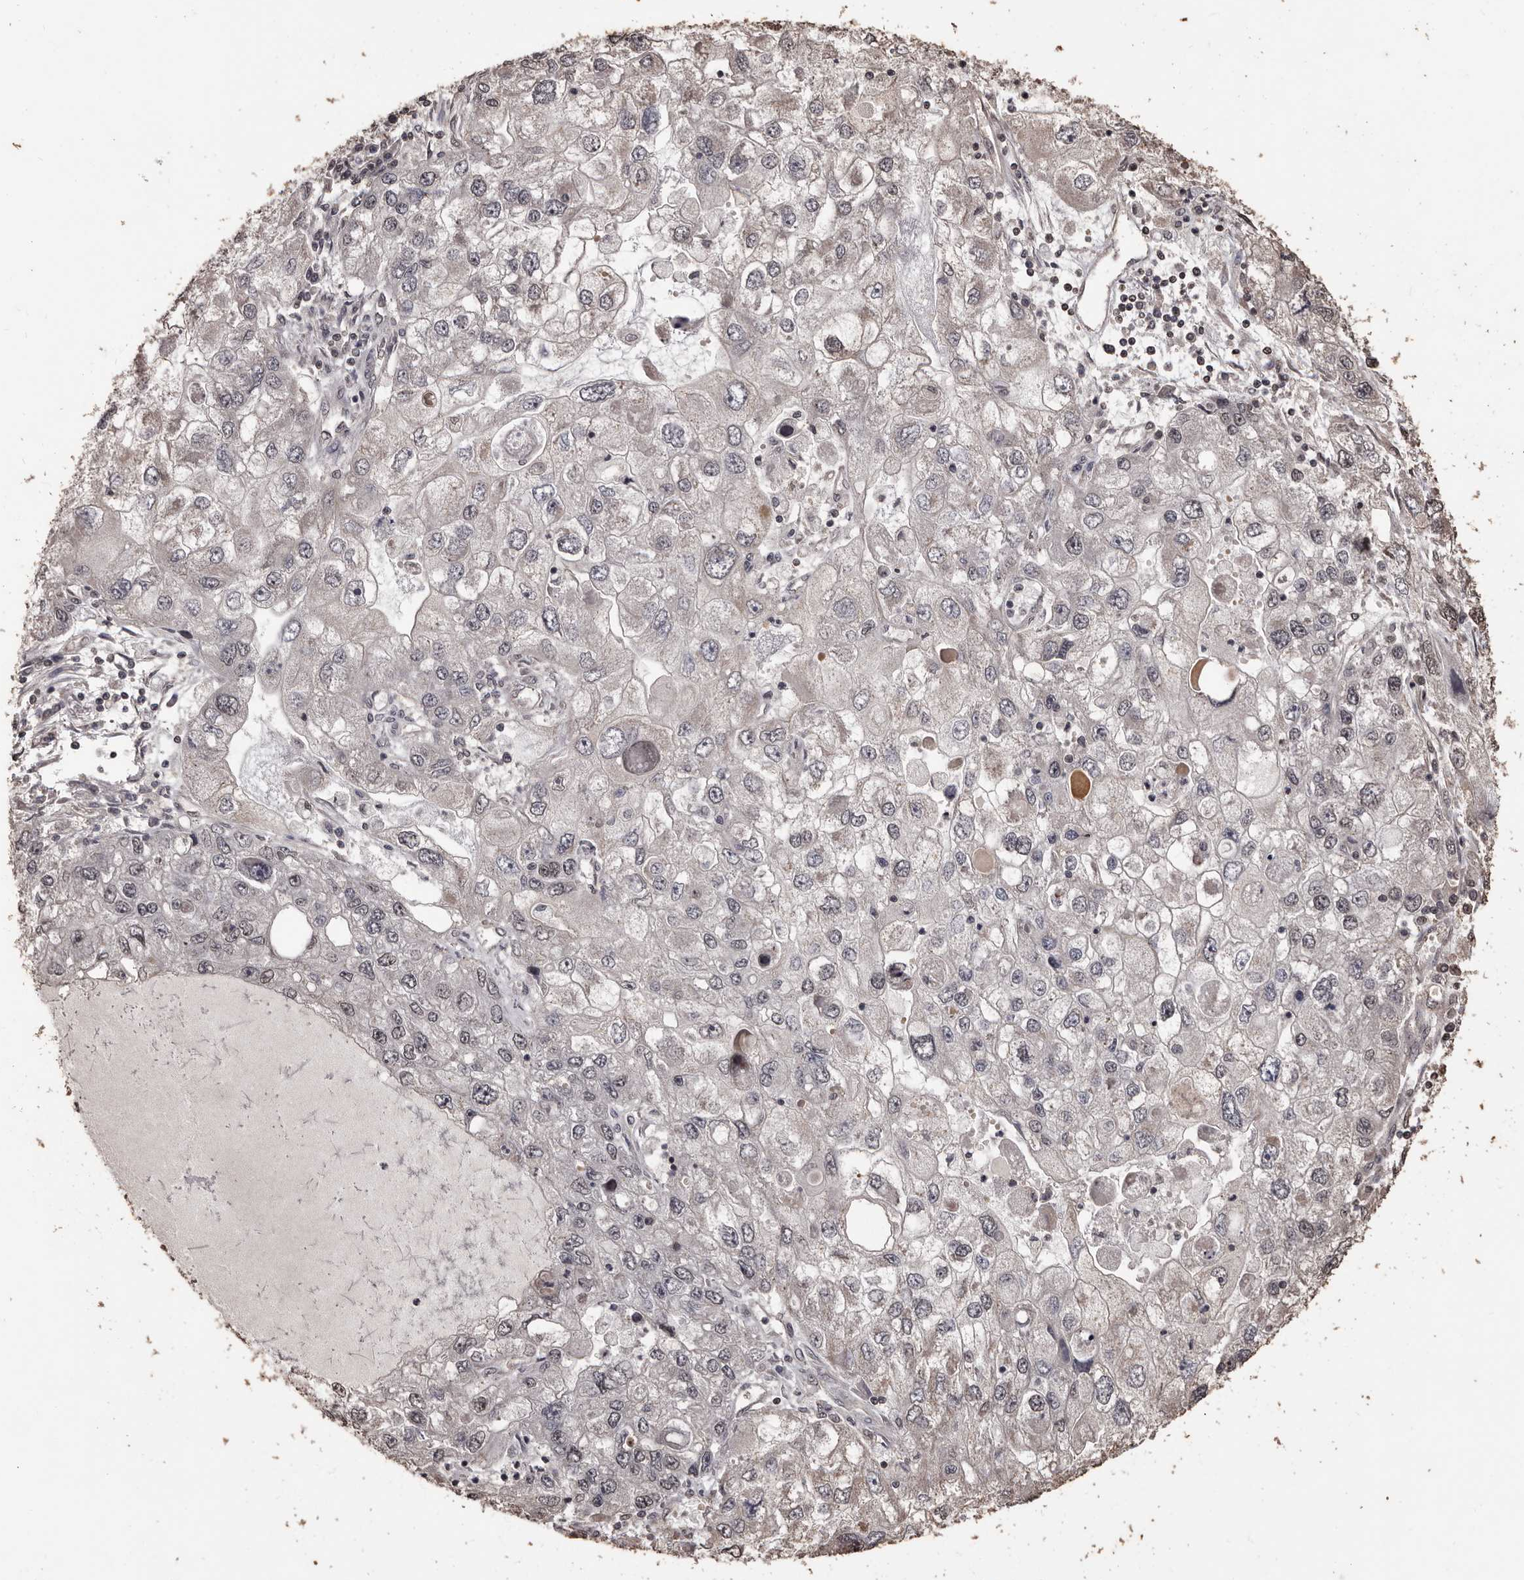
{"staining": {"intensity": "negative", "quantity": "none", "location": "none"}, "tissue": "endometrial cancer", "cell_type": "Tumor cells", "image_type": "cancer", "snomed": [{"axis": "morphology", "description": "Adenocarcinoma, NOS"}, {"axis": "topography", "description": "Endometrium"}], "caption": "This photomicrograph is of endometrial cancer stained with IHC to label a protein in brown with the nuclei are counter-stained blue. There is no expression in tumor cells.", "gene": "NAV1", "patient": {"sex": "female", "age": 49}}